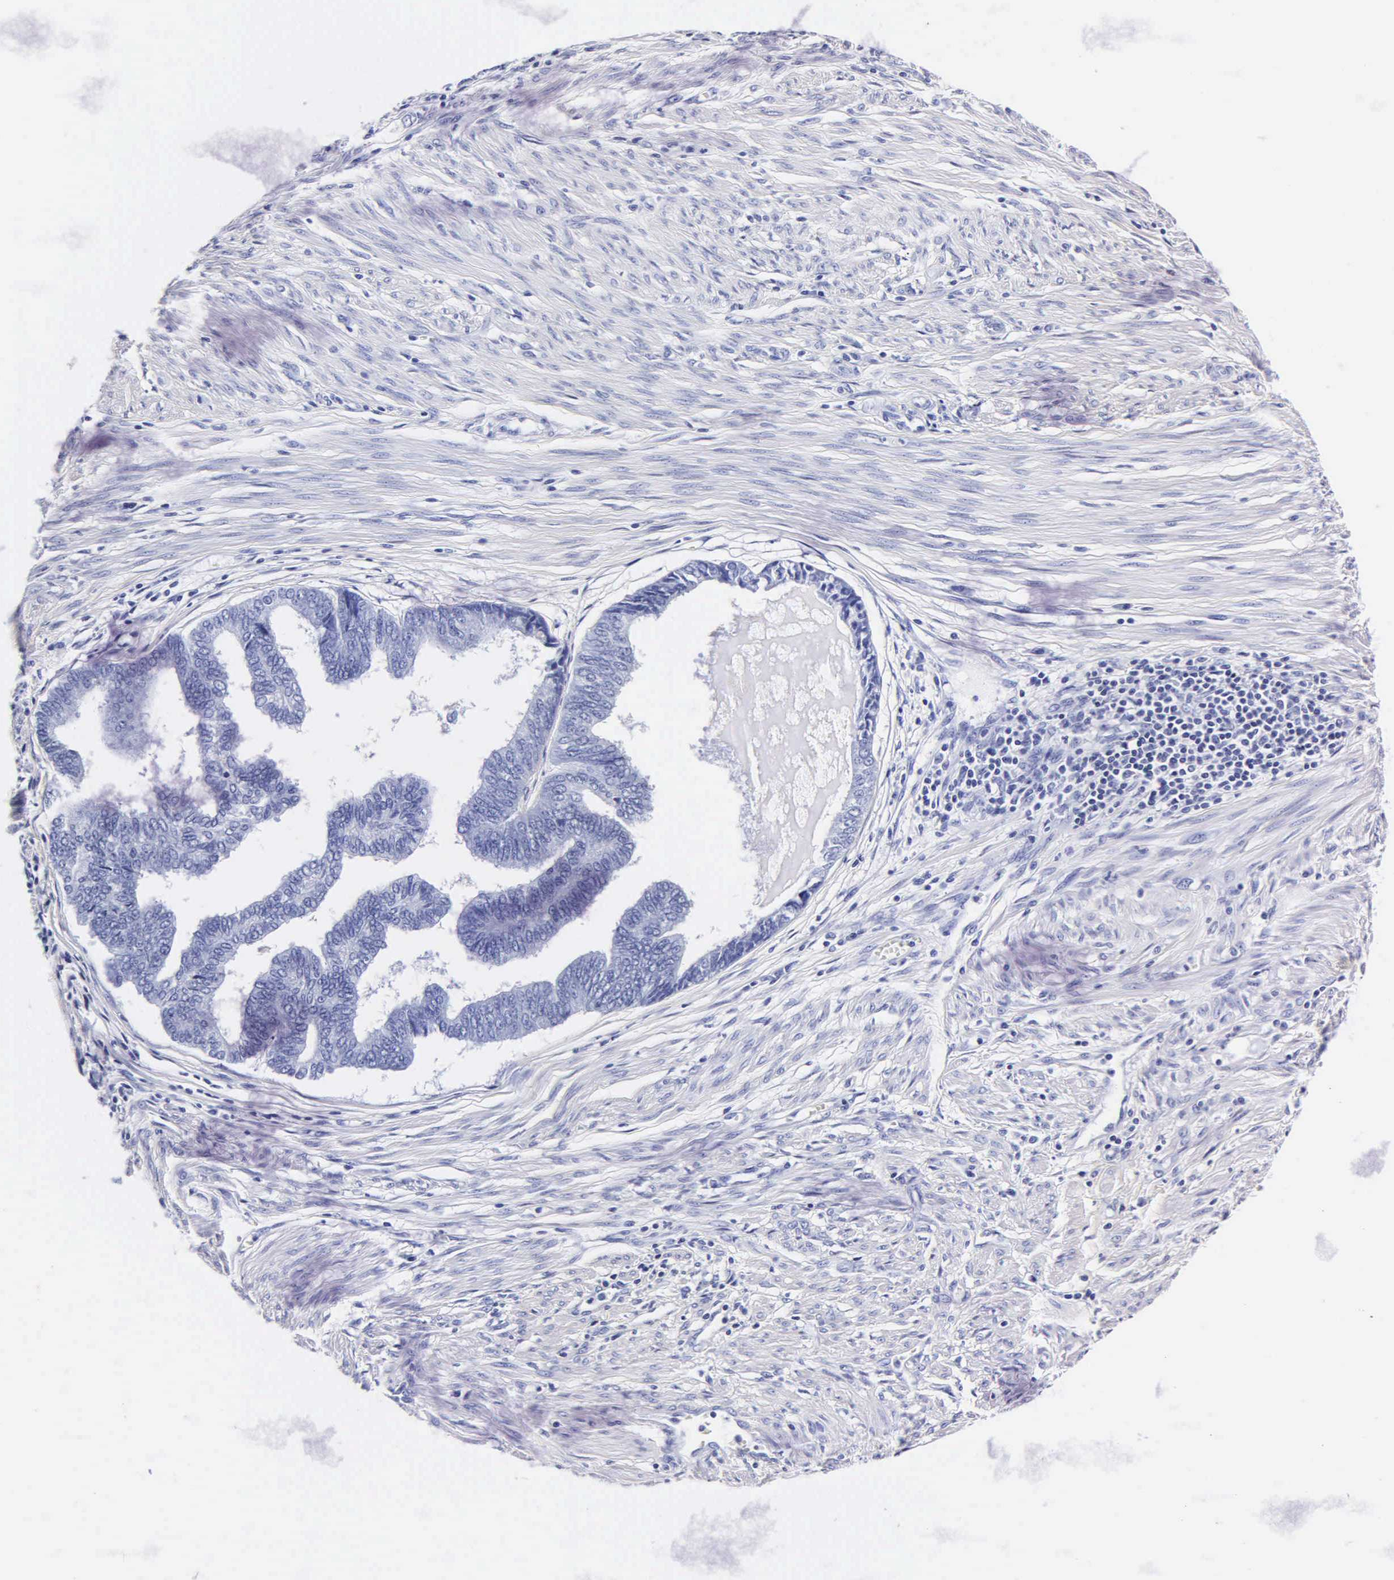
{"staining": {"intensity": "negative", "quantity": "none", "location": "none"}, "tissue": "endometrial cancer", "cell_type": "Tumor cells", "image_type": "cancer", "snomed": [{"axis": "morphology", "description": "Adenocarcinoma, NOS"}, {"axis": "topography", "description": "Endometrium"}], "caption": "Endometrial cancer was stained to show a protein in brown. There is no significant positivity in tumor cells.", "gene": "MB", "patient": {"sex": "female", "age": 75}}